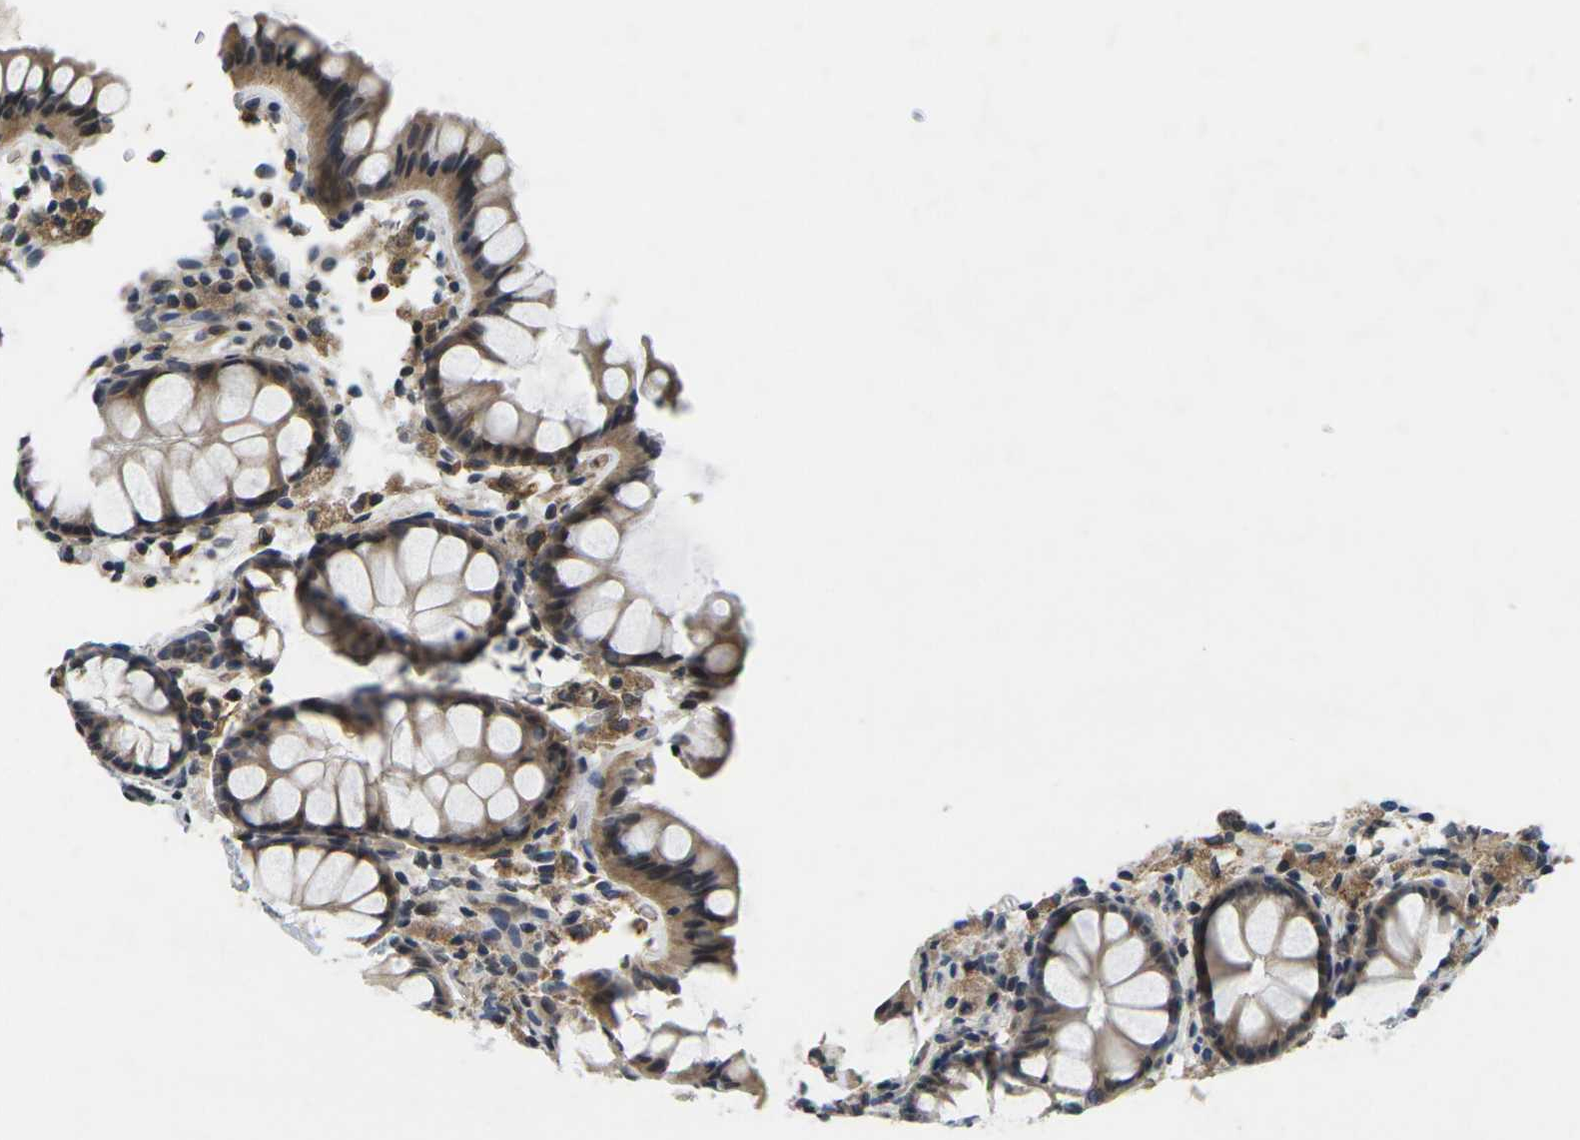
{"staining": {"intensity": "negative", "quantity": "none", "location": "none"}, "tissue": "colon", "cell_type": "Endothelial cells", "image_type": "normal", "snomed": [{"axis": "morphology", "description": "Normal tissue, NOS"}, {"axis": "topography", "description": "Colon"}], "caption": "IHC of normal colon displays no expression in endothelial cells. (Immunohistochemistry, brightfield microscopy, high magnification).", "gene": "C1QC", "patient": {"sex": "female", "age": 55}}